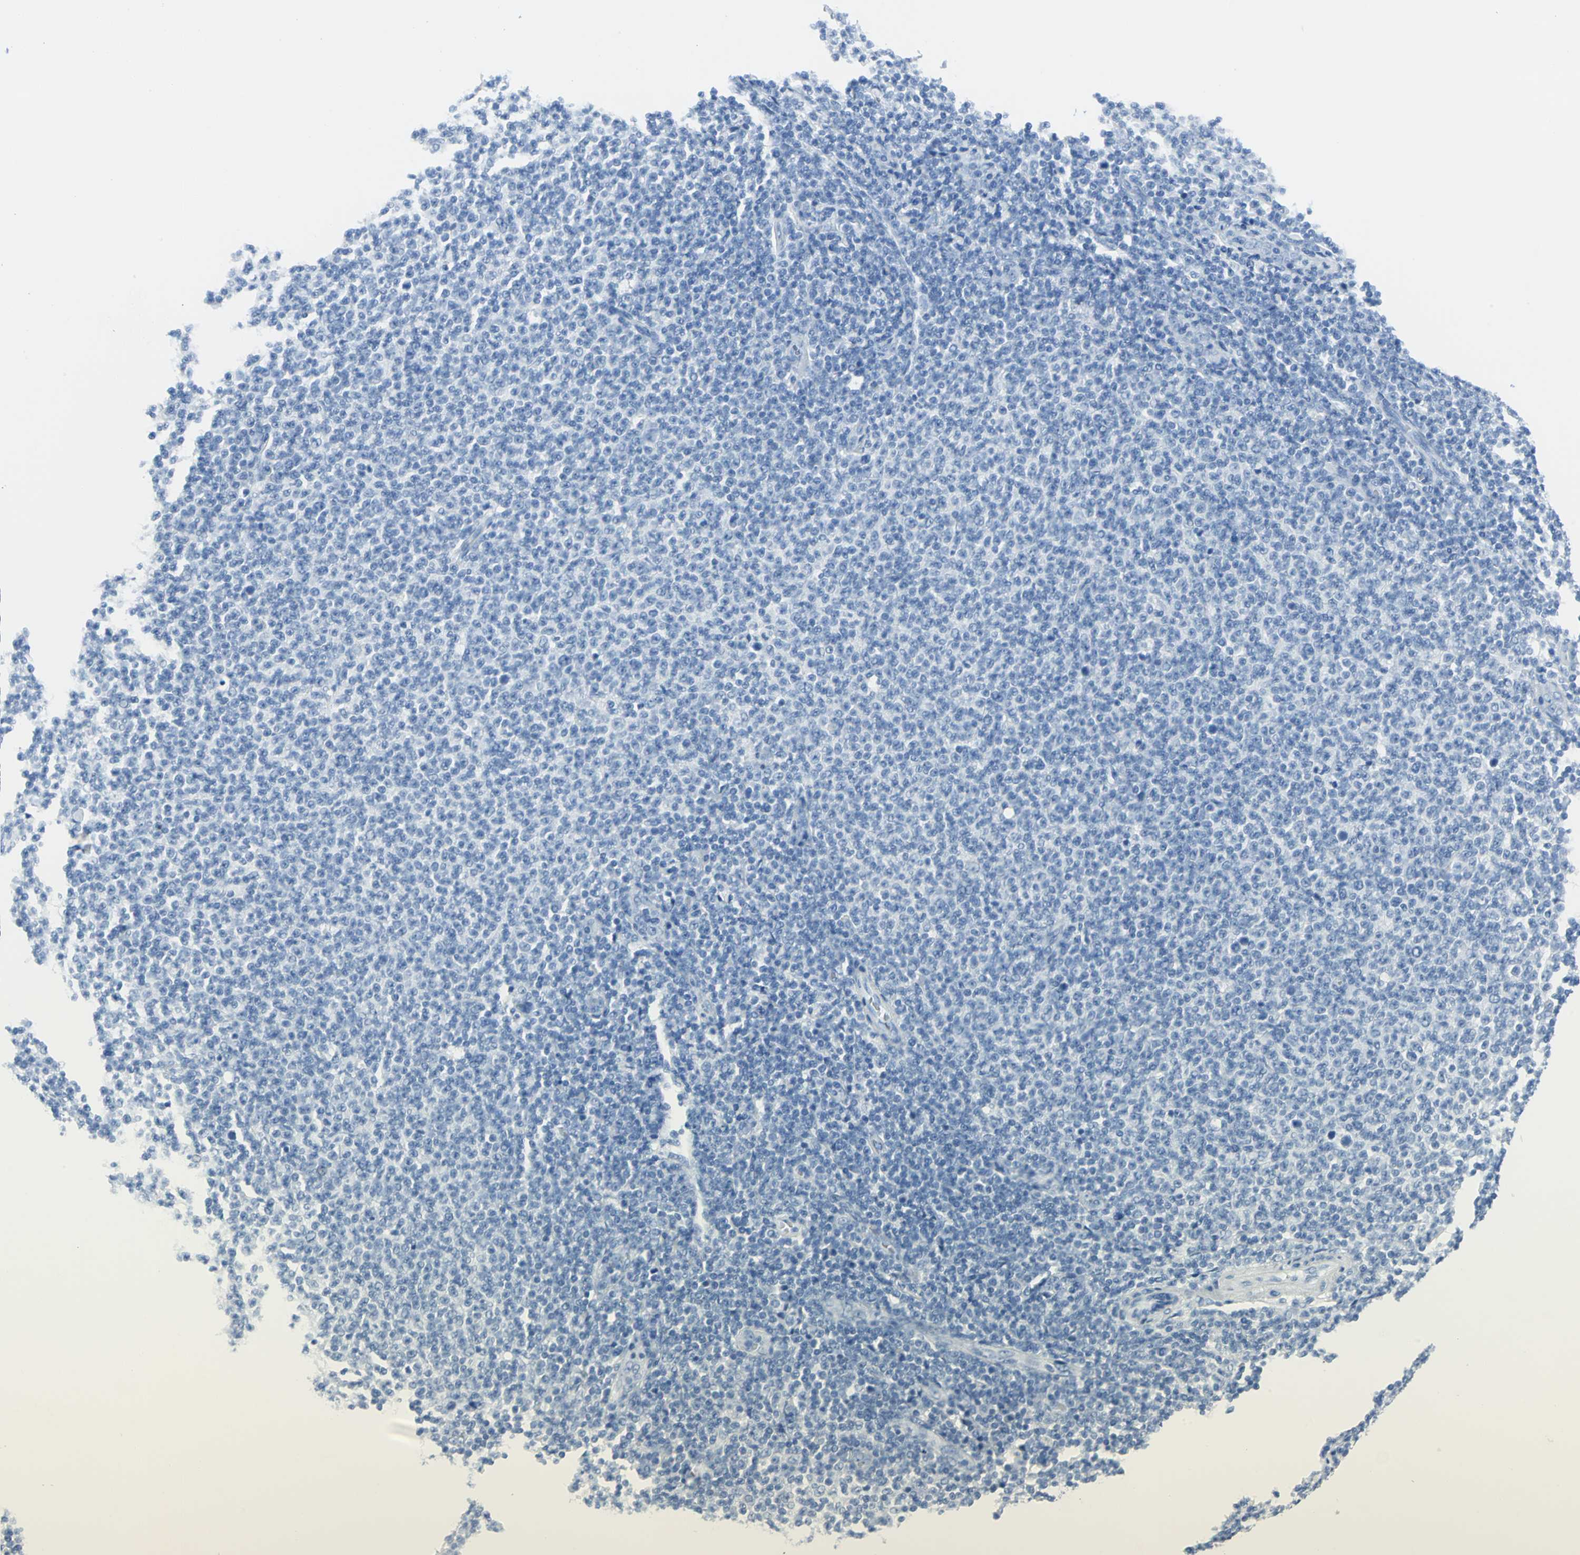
{"staining": {"intensity": "negative", "quantity": "none", "location": "none"}, "tissue": "lymphoma", "cell_type": "Tumor cells", "image_type": "cancer", "snomed": [{"axis": "morphology", "description": "Malignant lymphoma, non-Hodgkin's type, Low grade"}, {"axis": "topography", "description": "Lymph node"}], "caption": "An IHC image of low-grade malignant lymphoma, non-Hodgkin's type is shown. There is no staining in tumor cells of low-grade malignant lymphoma, non-Hodgkin's type. (DAB IHC with hematoxylin counter stain).", "gene": "SFN", "patient": {"sex": "male", "age": 66}}